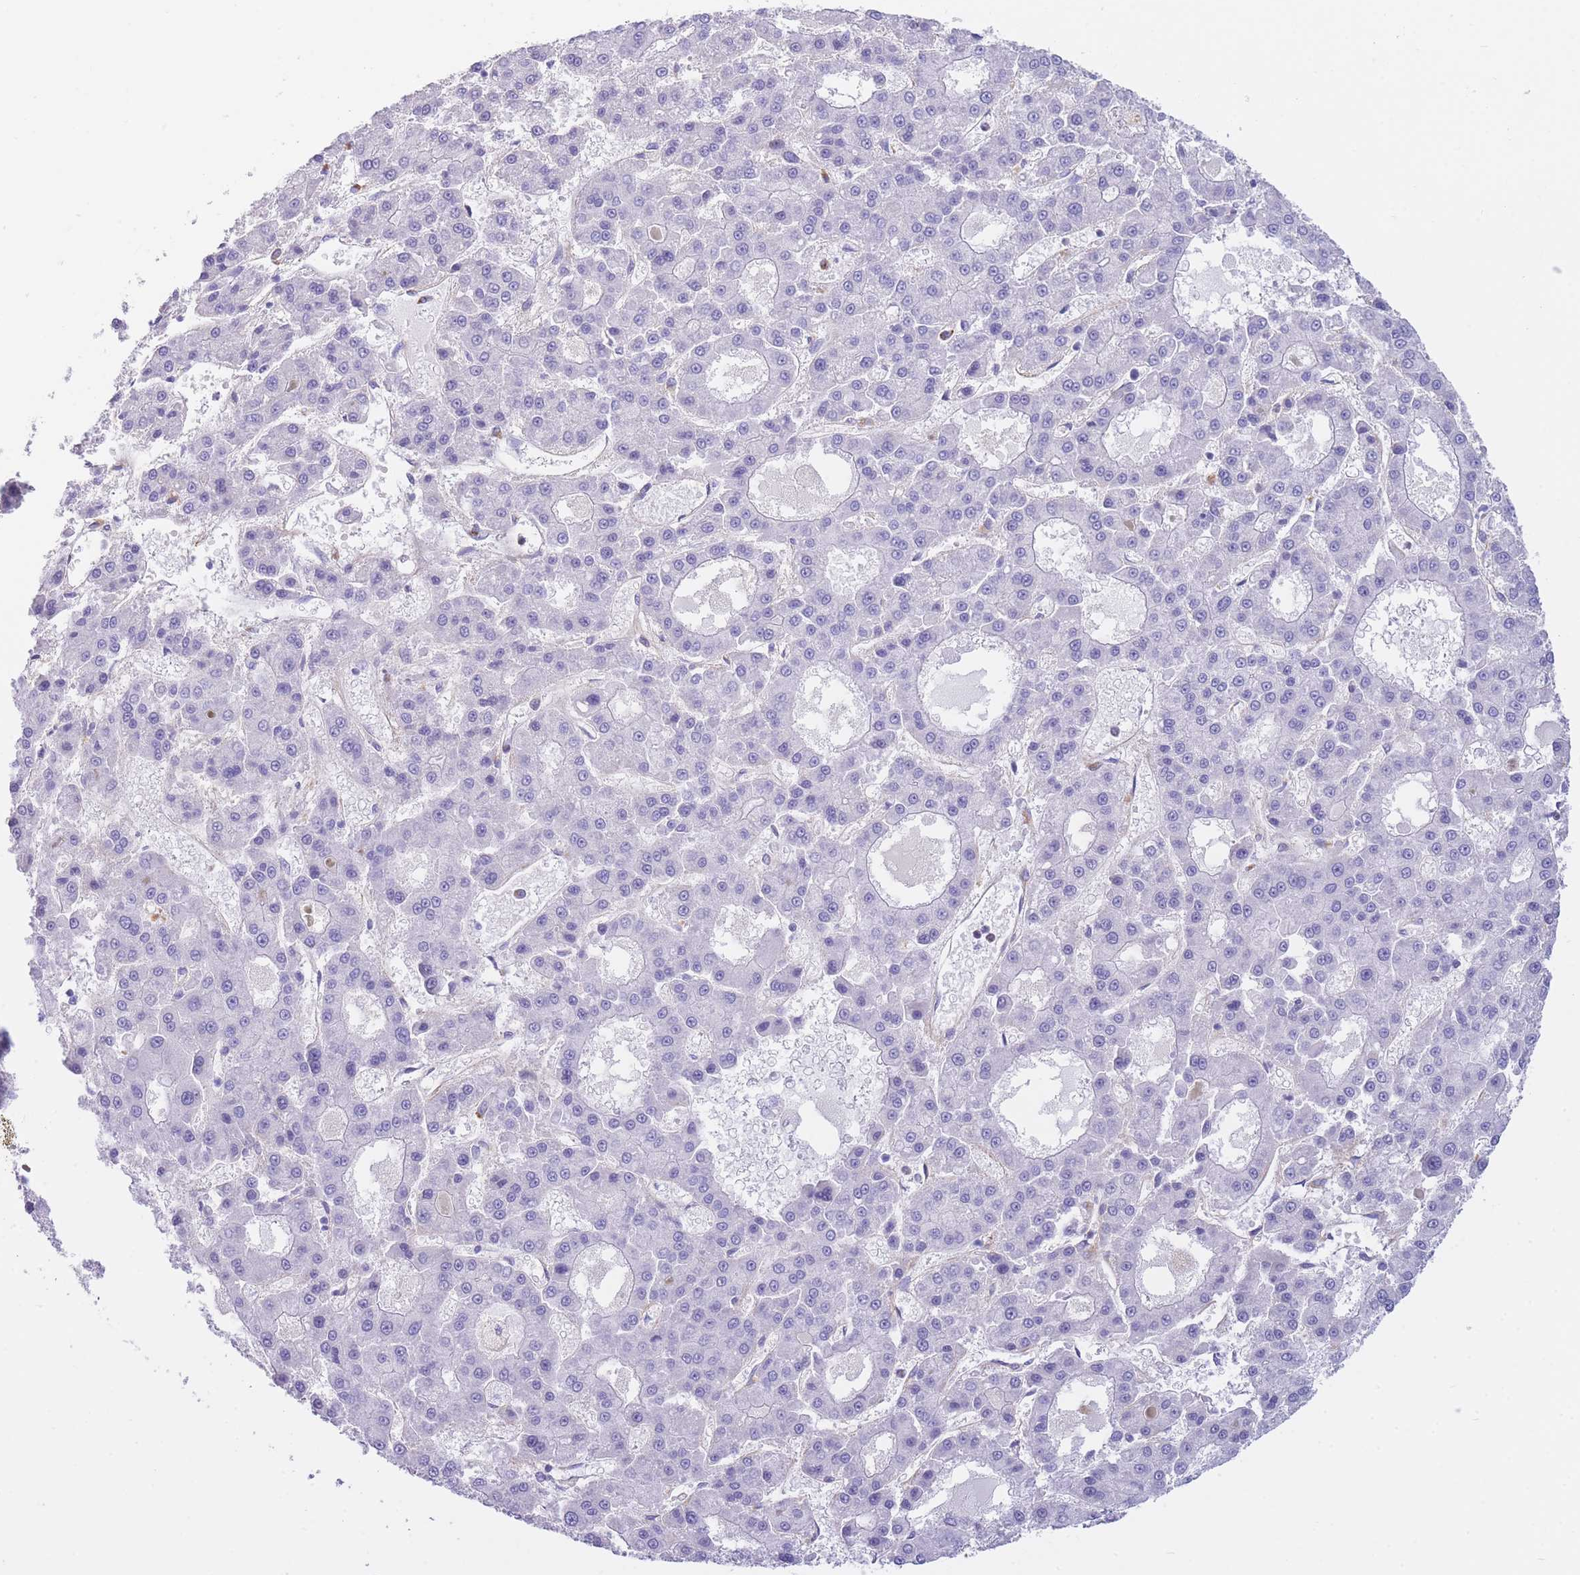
{"staining": {"intensity": "negative", "quantity": "none", "location": "none"}, "tissue": "liver cancer", "cell_type": "Tumor cells", "image_type": "cancer", "snomed": [{"axis": "morphology", "description": "Carcinoma, Hepatocellular, NOS"}, {"axis": "topography", "description": "Liver"}], "caption": "This is a histopathology image of immunohistochemistry (IHC) staining of hepatocellular carcinoma (liver), which shows no positivity in tumor cells. (Immunohistochemistry, brightfield microscopy, high magnification).", "gene": "PLBD1", "patient": {"sex": "male", "age": 70}}